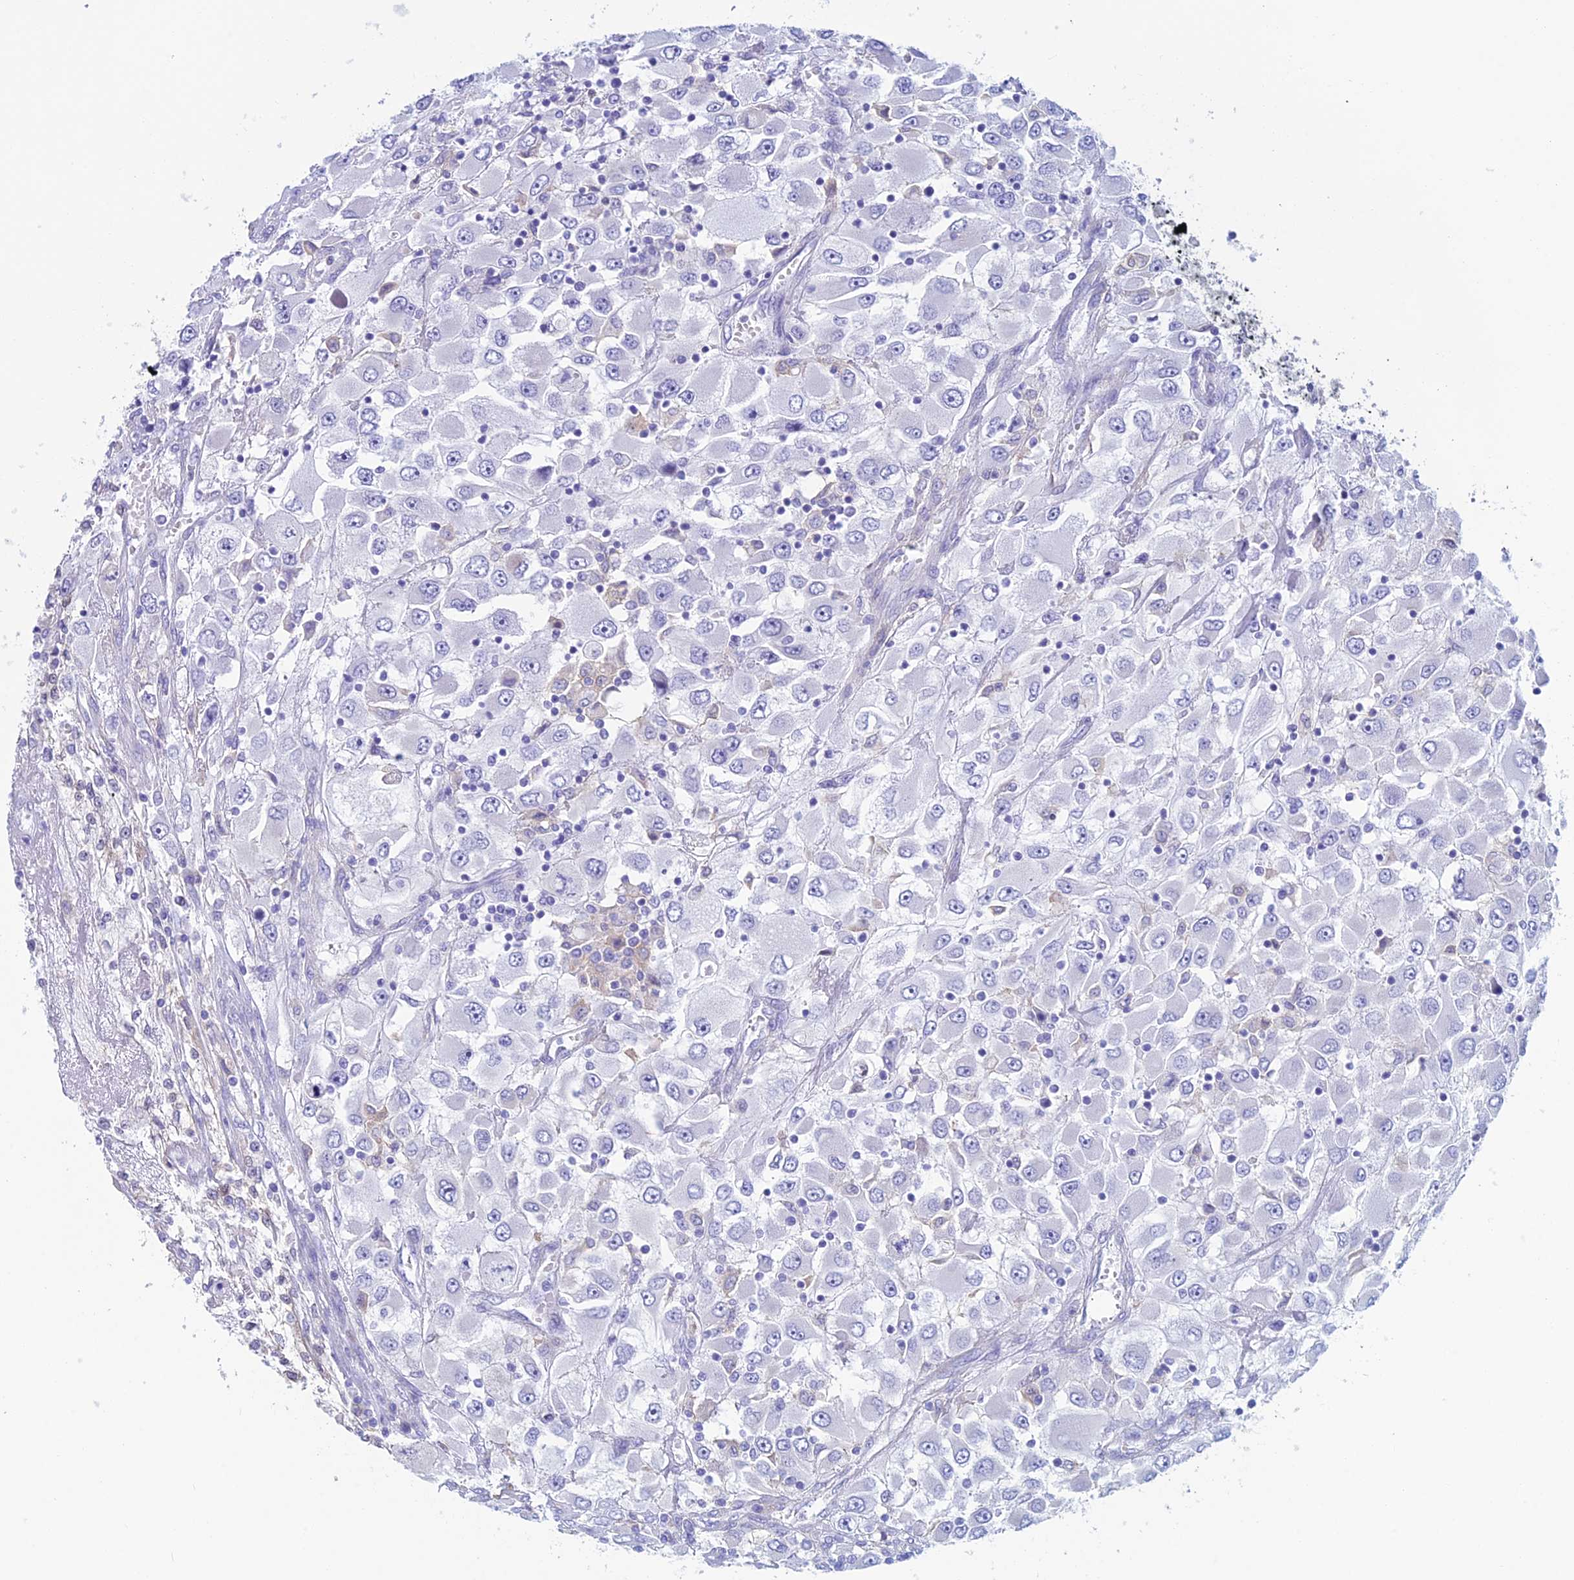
{"staining": {"intensity": "negative", "quantity": "none", "location": "none"}, "tissue": "renal cancer", "cell_type": "Tumor cells", "image_type": "cancer", "snomed": [{"axis": "morphology", "description": "Adenocarcinoma, NOS"}, {"axis": "topography", "description": "Kidney"}], "caption": "Human renal adenocarcinoma stained for a protein using immunohistochemistry shows no staining in tumor cells.", "gene": "KCNK17", "patient": {"sex": "female", "age": 52}}